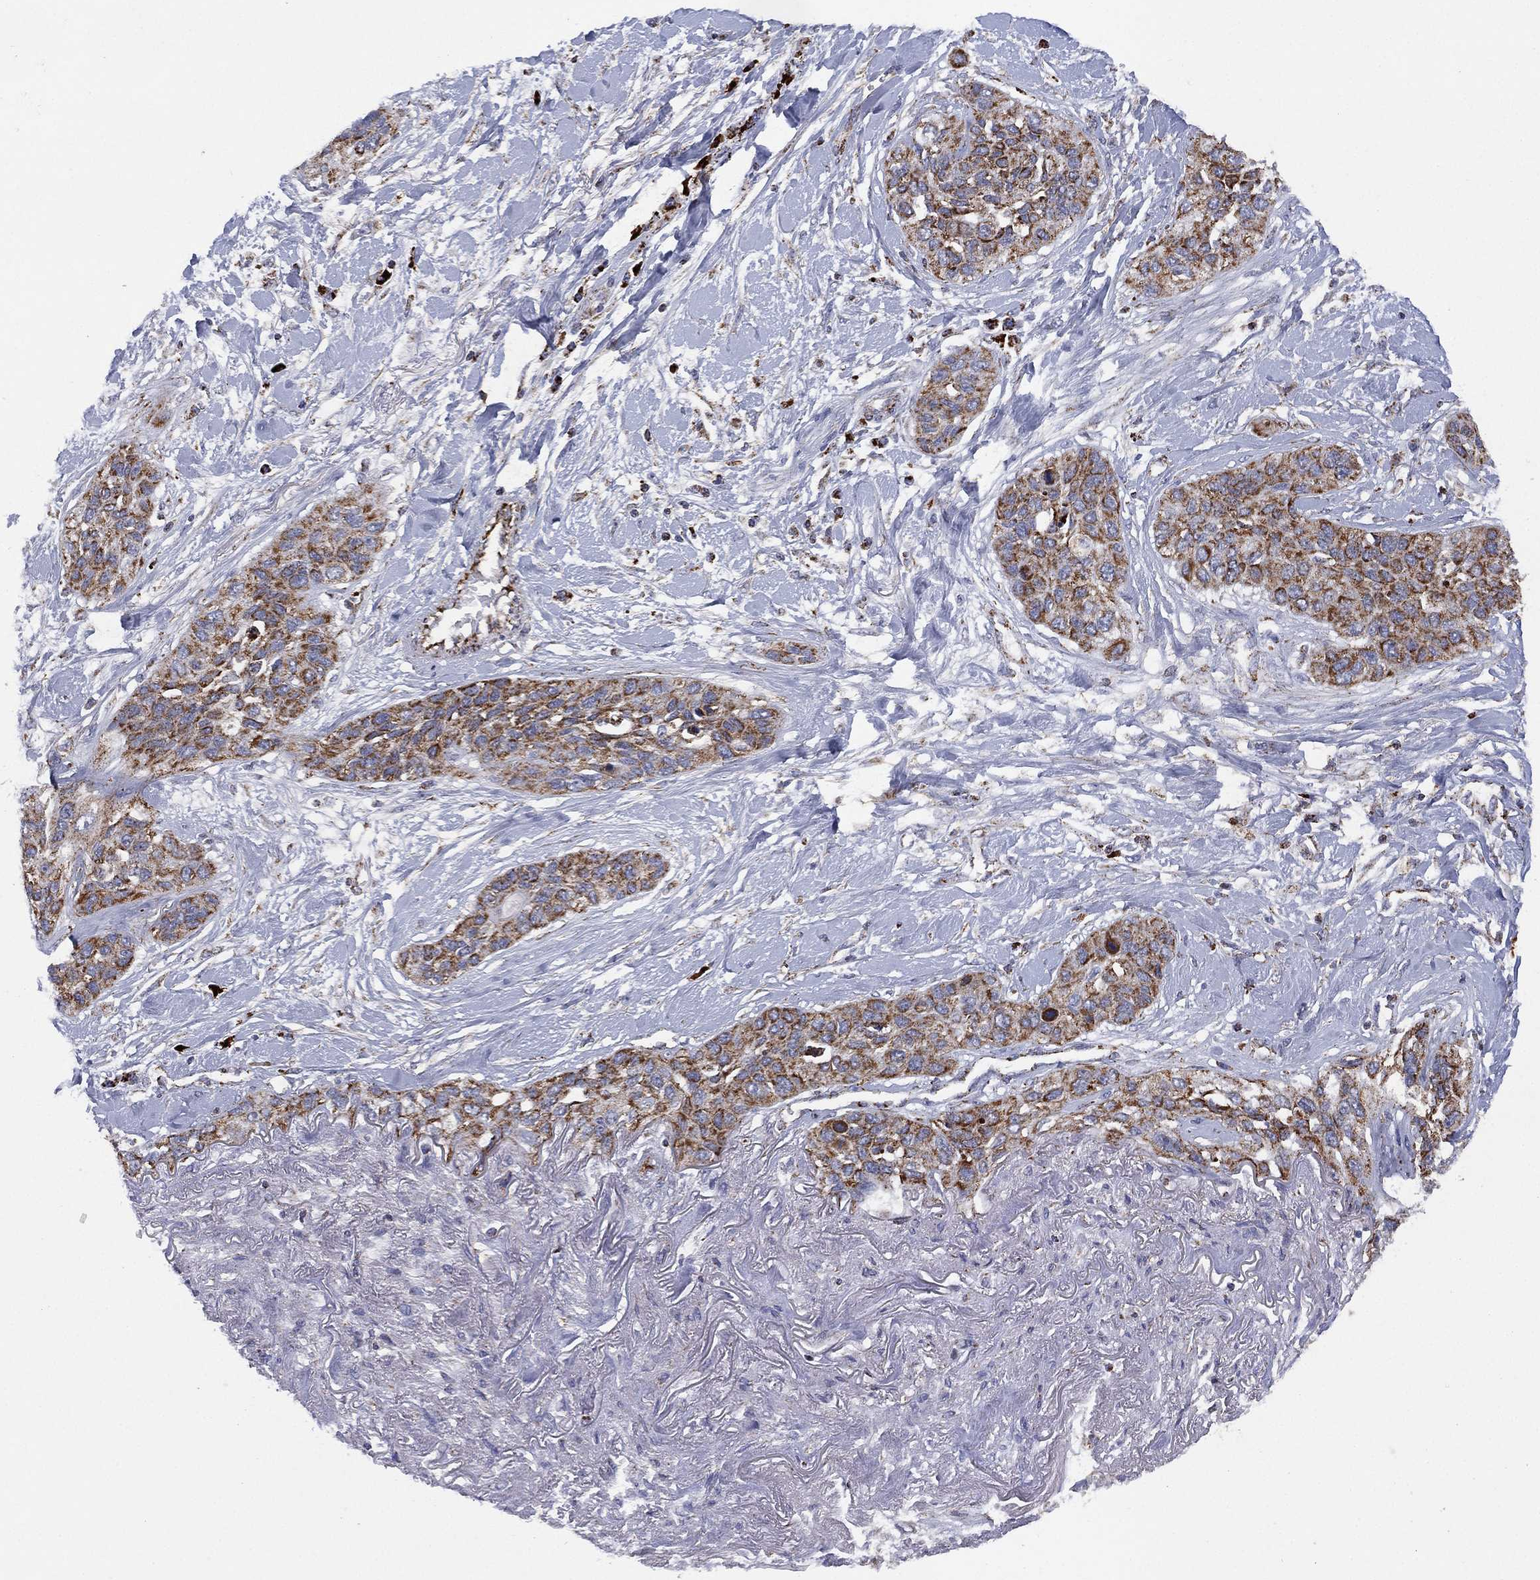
{"staining": {"intensity": "strong", "quantity": "25%-75%", "location": "cytoplasmic/membranous"}, "tissue": "lung cancer", "cell_type": "Tumor cells", "image_type": "cancer", "snomed": [{"axis": "morphology", "description": "Squamous cell carcinoma, NOS"}, {"axis": "topography", "description": "Lung"}], "caption": "An immunohistochemistry (IHC) photomicrograph of tumor tissue is shown. Protein staining in brown highlights strong cytoplasmic/membranous positivity in lung squamous cell carcinoma within tumor cells.", "gene": "PPP2R5A", "patient": {"sex": "female", "age": 70}}